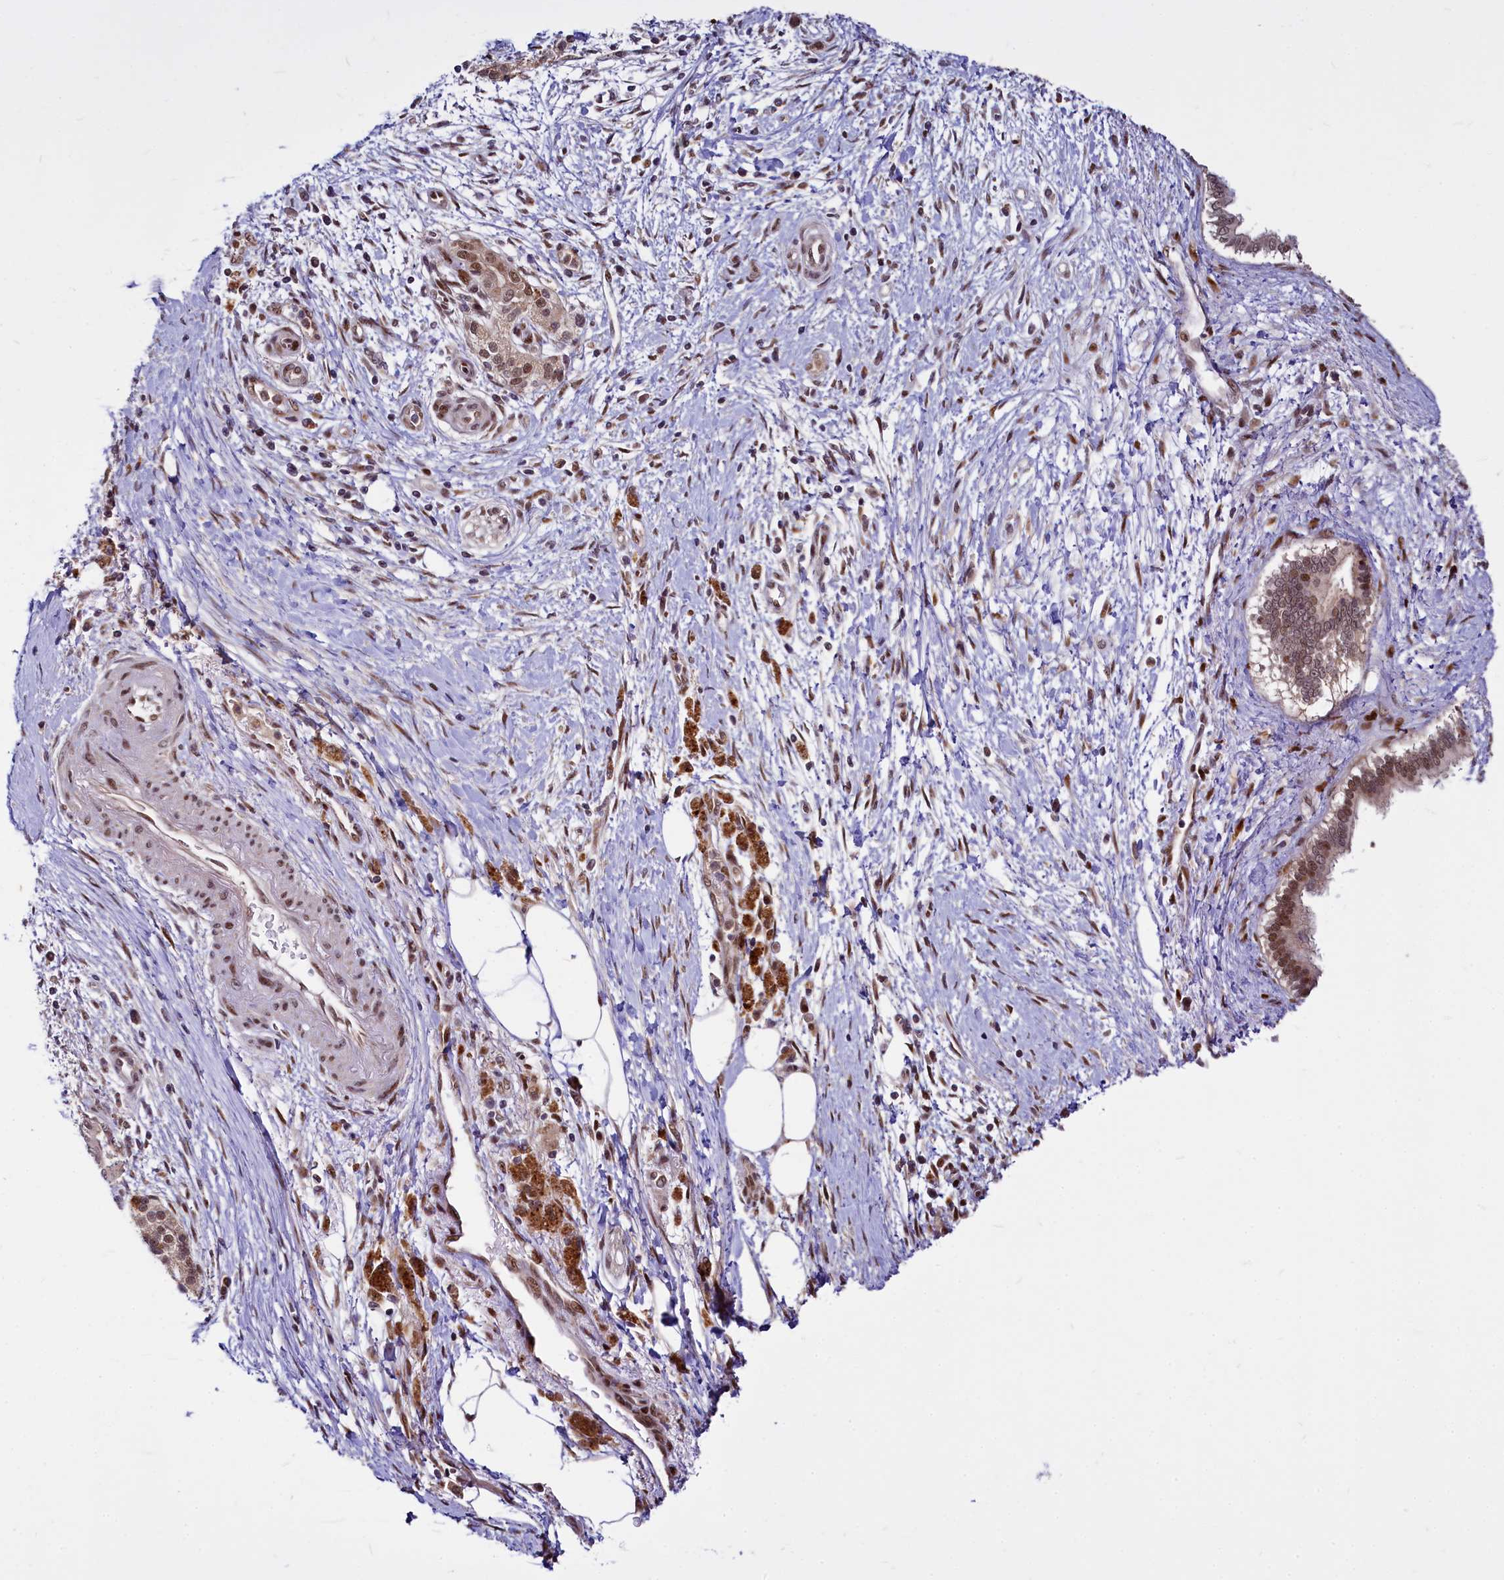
{"staining": {"intensity": "moderate", "quantity": ">75%", "location": "nuclear"}, "tissue": "pancreatic cancer", "cell_type": "Tumor cells", "image_type": "cancer", "snomed": [{"axis": "morphology", "description": "Adenocarcinoma, NOS"}, {"axis": "topography", "description": "Pancreas"}], "caption": "IHC of human pancreatic cancer demonstrates medium levels of moderate nuclear positivity in about >75% of tumor cells. Using DAB (brown) and hematoxylin (blue) stains, captured at high magnification using brightfield microscopy.", "gene": "MAML2", "patient": {"sex": "male", "age": 58}}